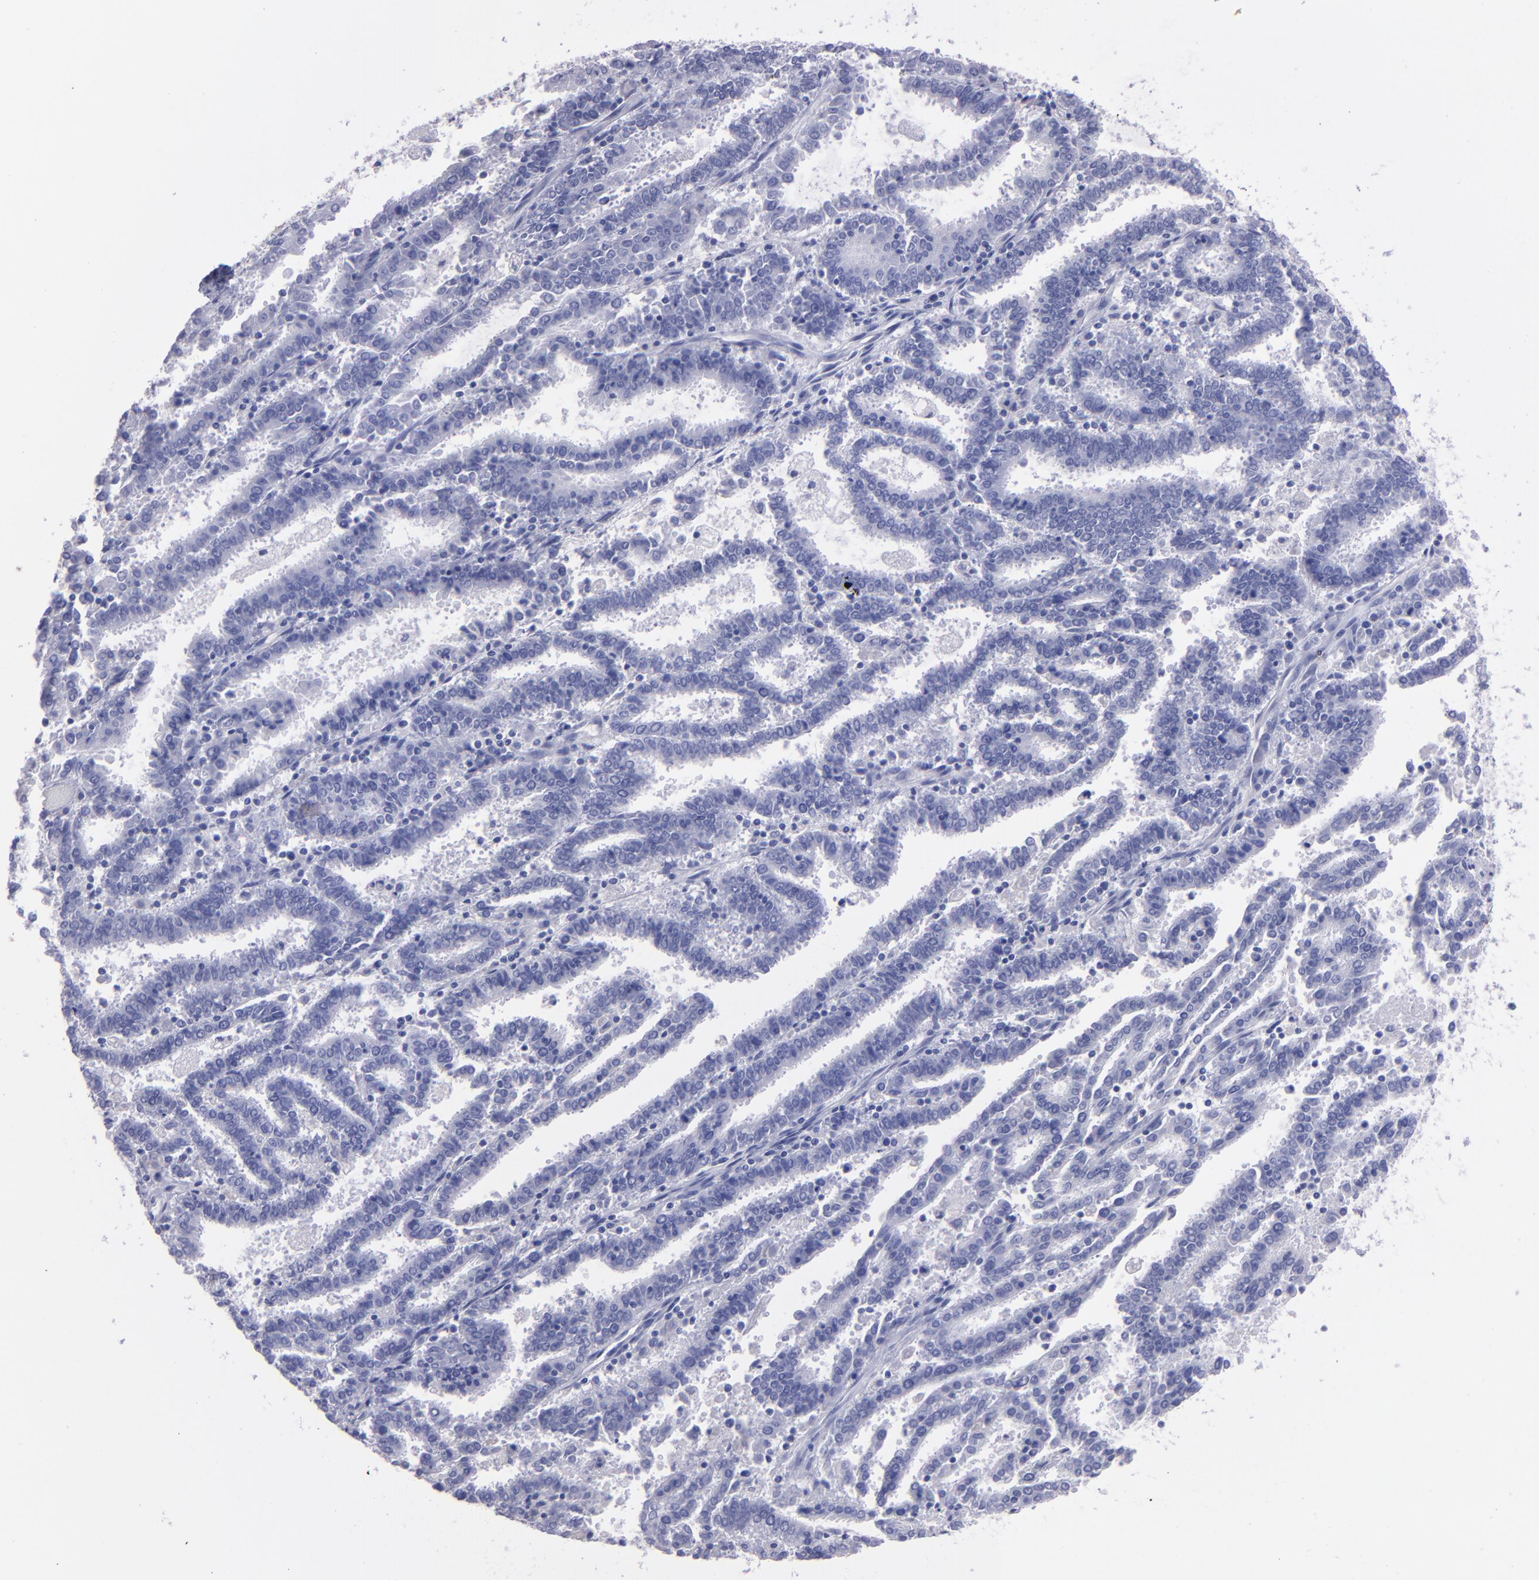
{"staining": {"intensity": "negative", "quantity": "none", "location": "none"}, "tissue": "endometrial cancer", "cell_type": "Tumor cells", "image_type": "cancer", "snomed": [{"axis": "morphology", "description": "Adenocarcinoma, NOS"}, {"axis": "topography", "description": "Uterus"}], "caption": "Adenocarcinoma (endometrial) was stained to show a protein in brown. There is no significant expression in tumor cells.", "gene": "TG", "patient": {"sex": "female", "age": 83}}